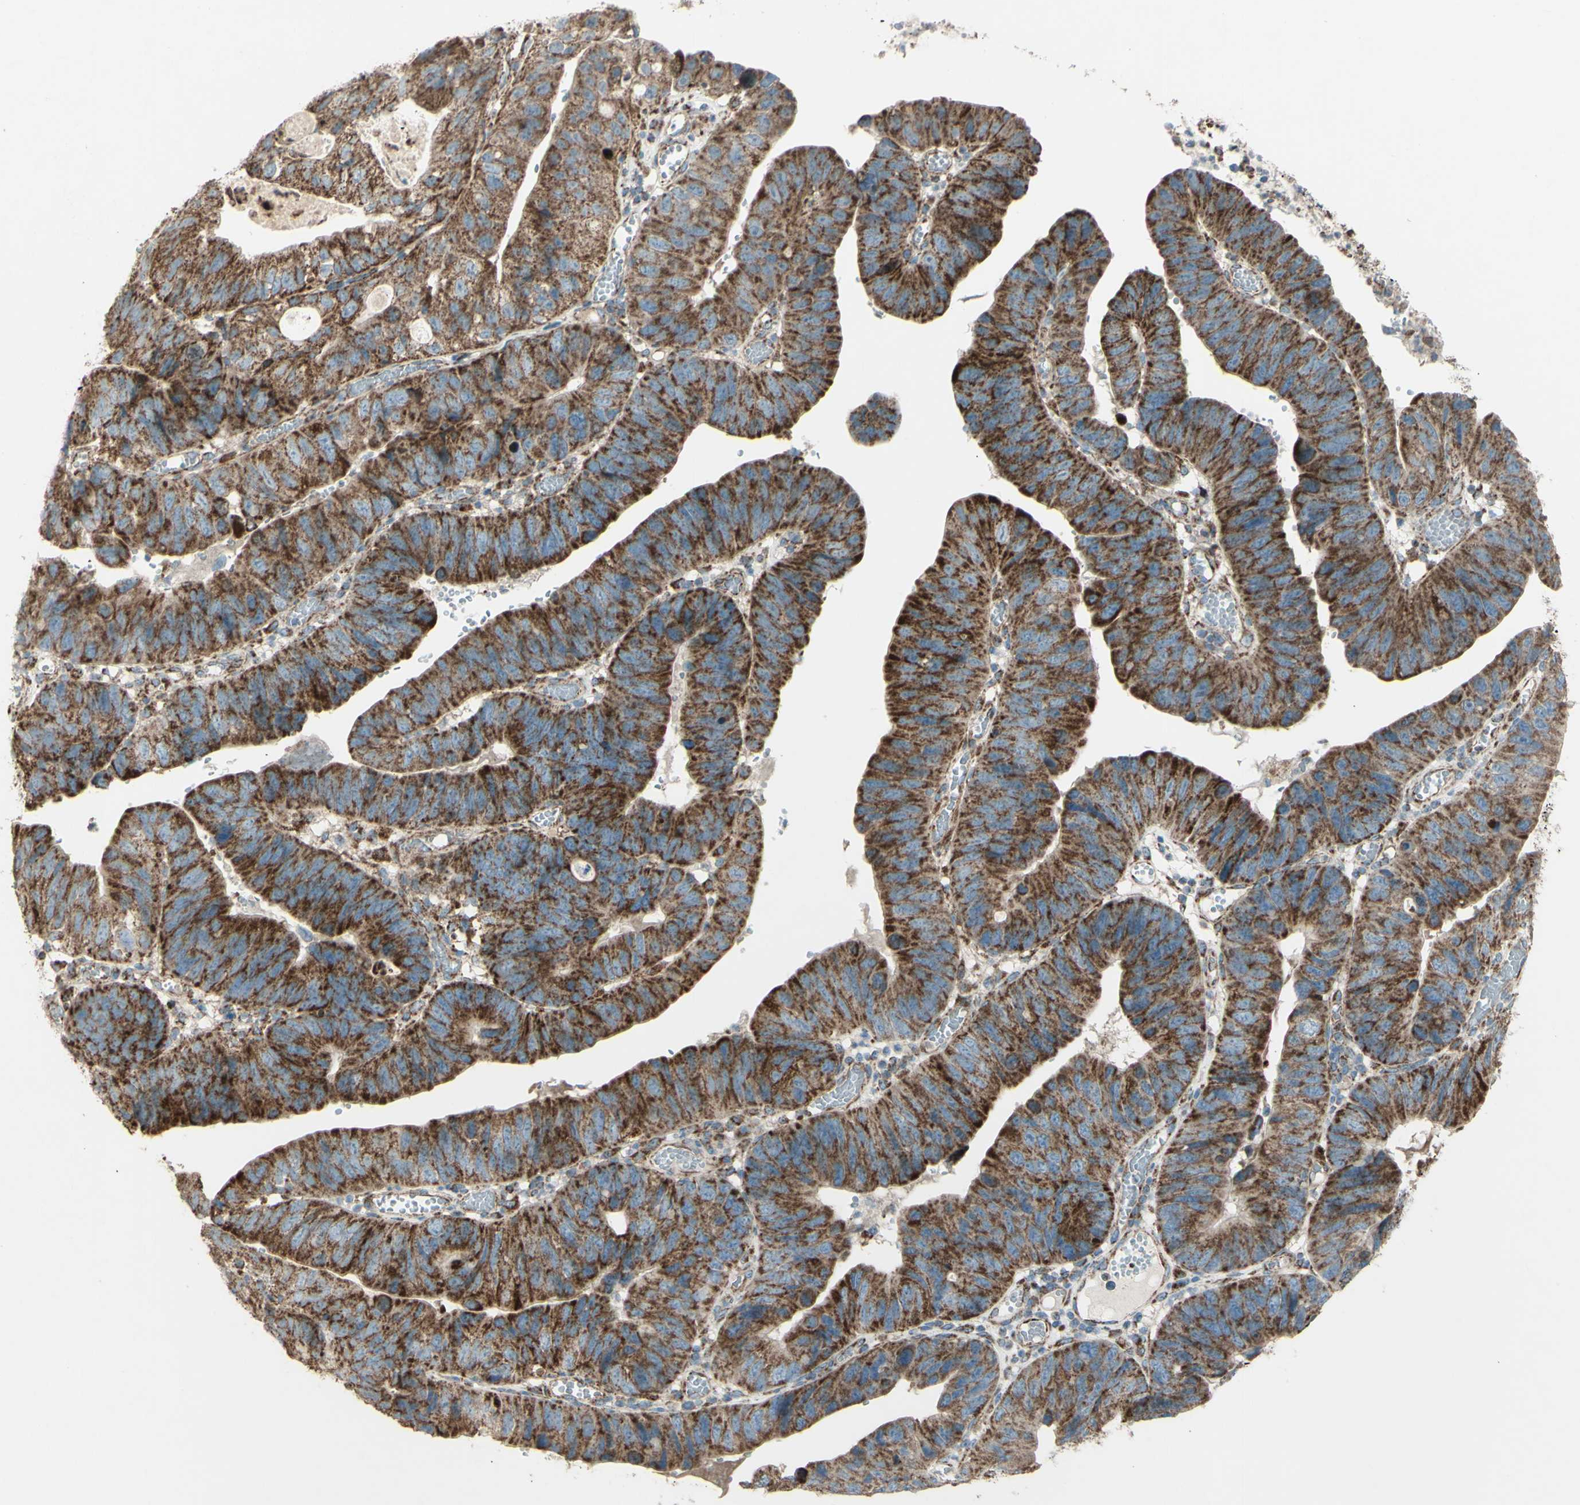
{"staining": {"intensity": "strong", "quantity": ">75%", "location": "cytoplasmic/membranous"}, "tissue": "stomach cancer", "cell_type": "Tumor cells", "image_type": "cancer", "snomed": [{"axis": "morphology", "description": "Adenocarcinoma, NOS"}, {"axis": "topography", "description": "Stomach"}], "caption": "High-magnification brightfield microscopy of stomach cancer stained with DAB (3,3'-diaminobenzidine) (brown) and counterstained with hematoxylin (blue). tumor cells exhibit strong cytoplasmic/membranous positivity is appreciated in about>75% of cells.", "gene": "RHOT1", "patient": {"sex": "male", "age": 59}}